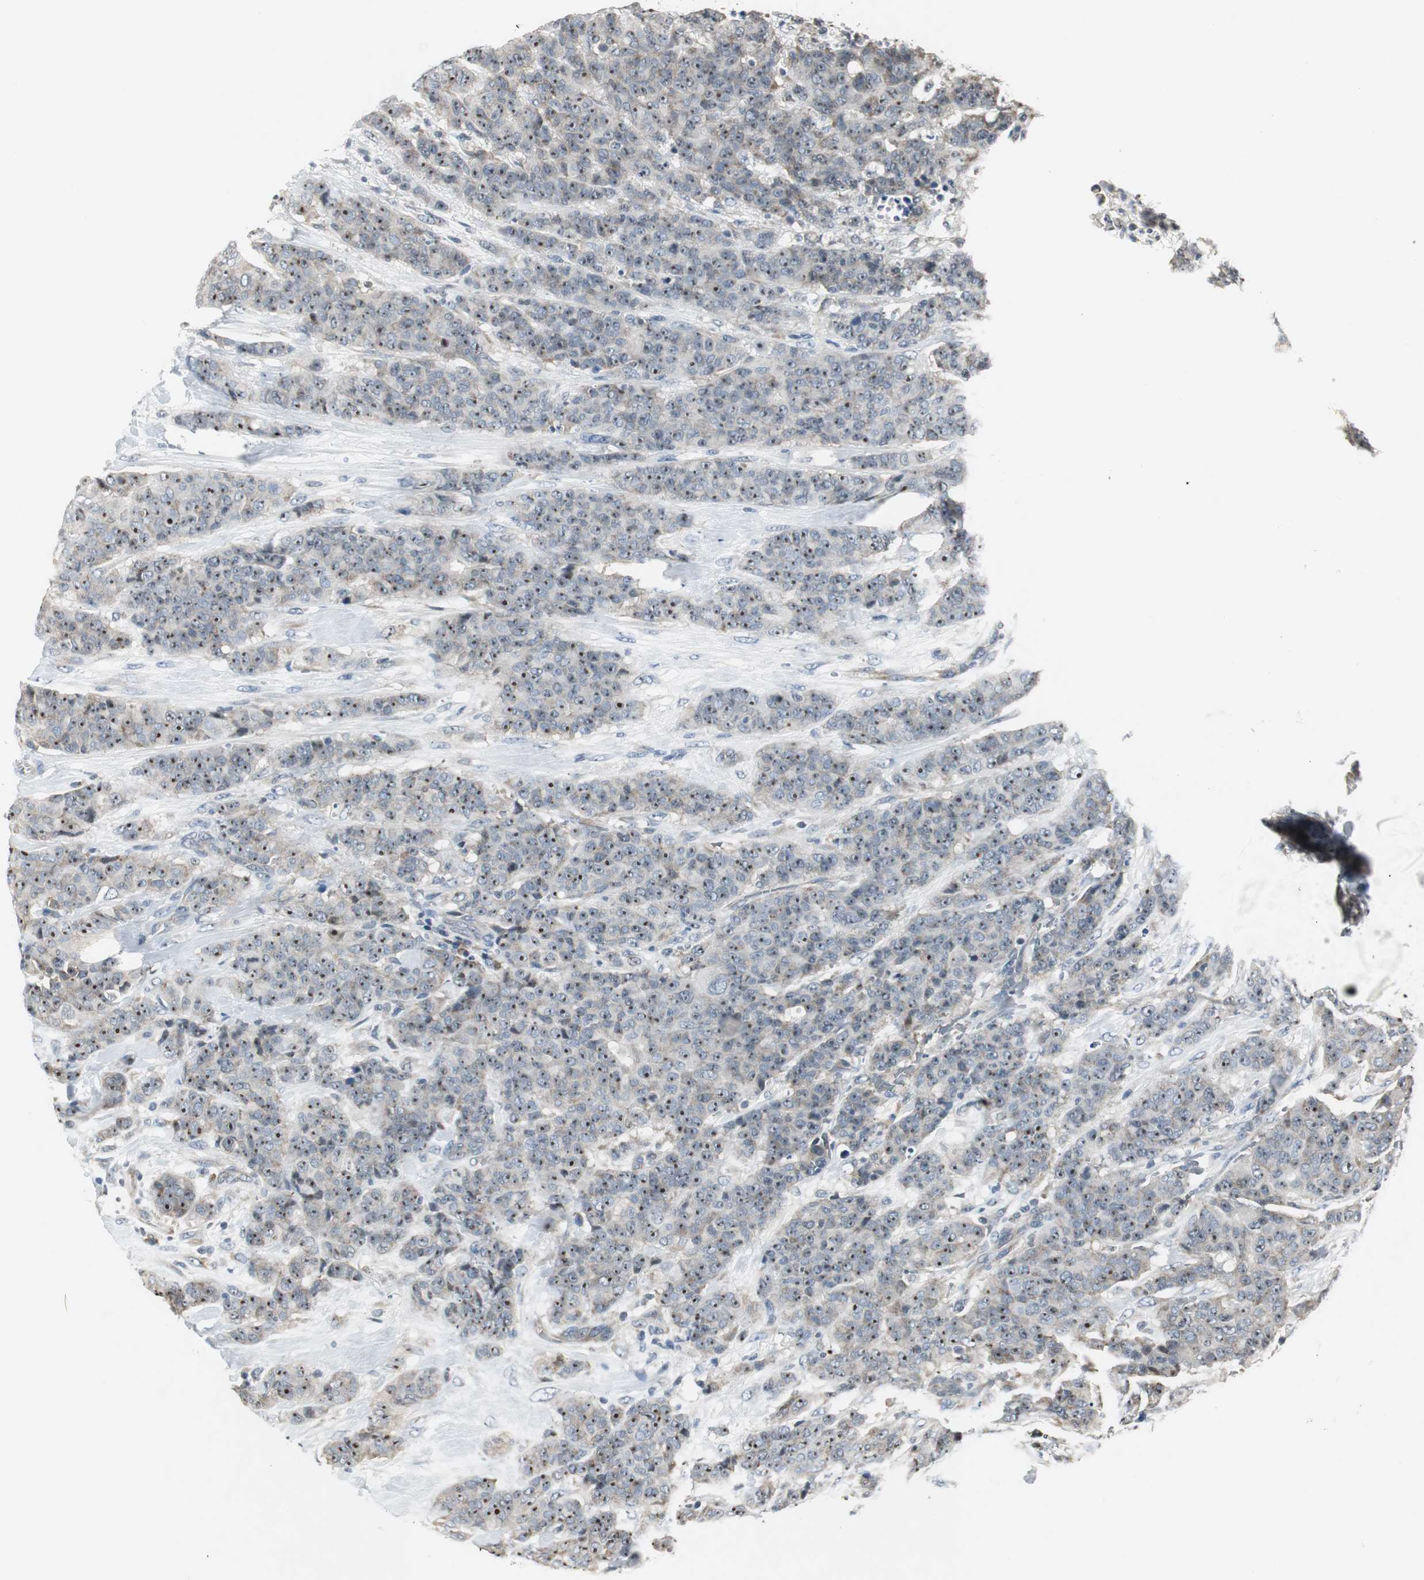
{"staining": {"intensity": "weak", "quantity": "25%-75%", "location": "cytoplasmic/membranous"}, "tissue": "breast cancer", "cell_type": "Tumor cells", "image_type": "cancer", "snomed": [{"axis": "morphology", "description": "Duct carcinoma"}, {"axis": "topography", "description": "Breast"}], "caption": "IHC (DAB) staining of breast cancer reveals weak cytoplasmic/membranous protein positivity in approximately 25%-75% of tumor cells.", "gene": "CCT5", "patient": {"sex": "female", "age": 40}}